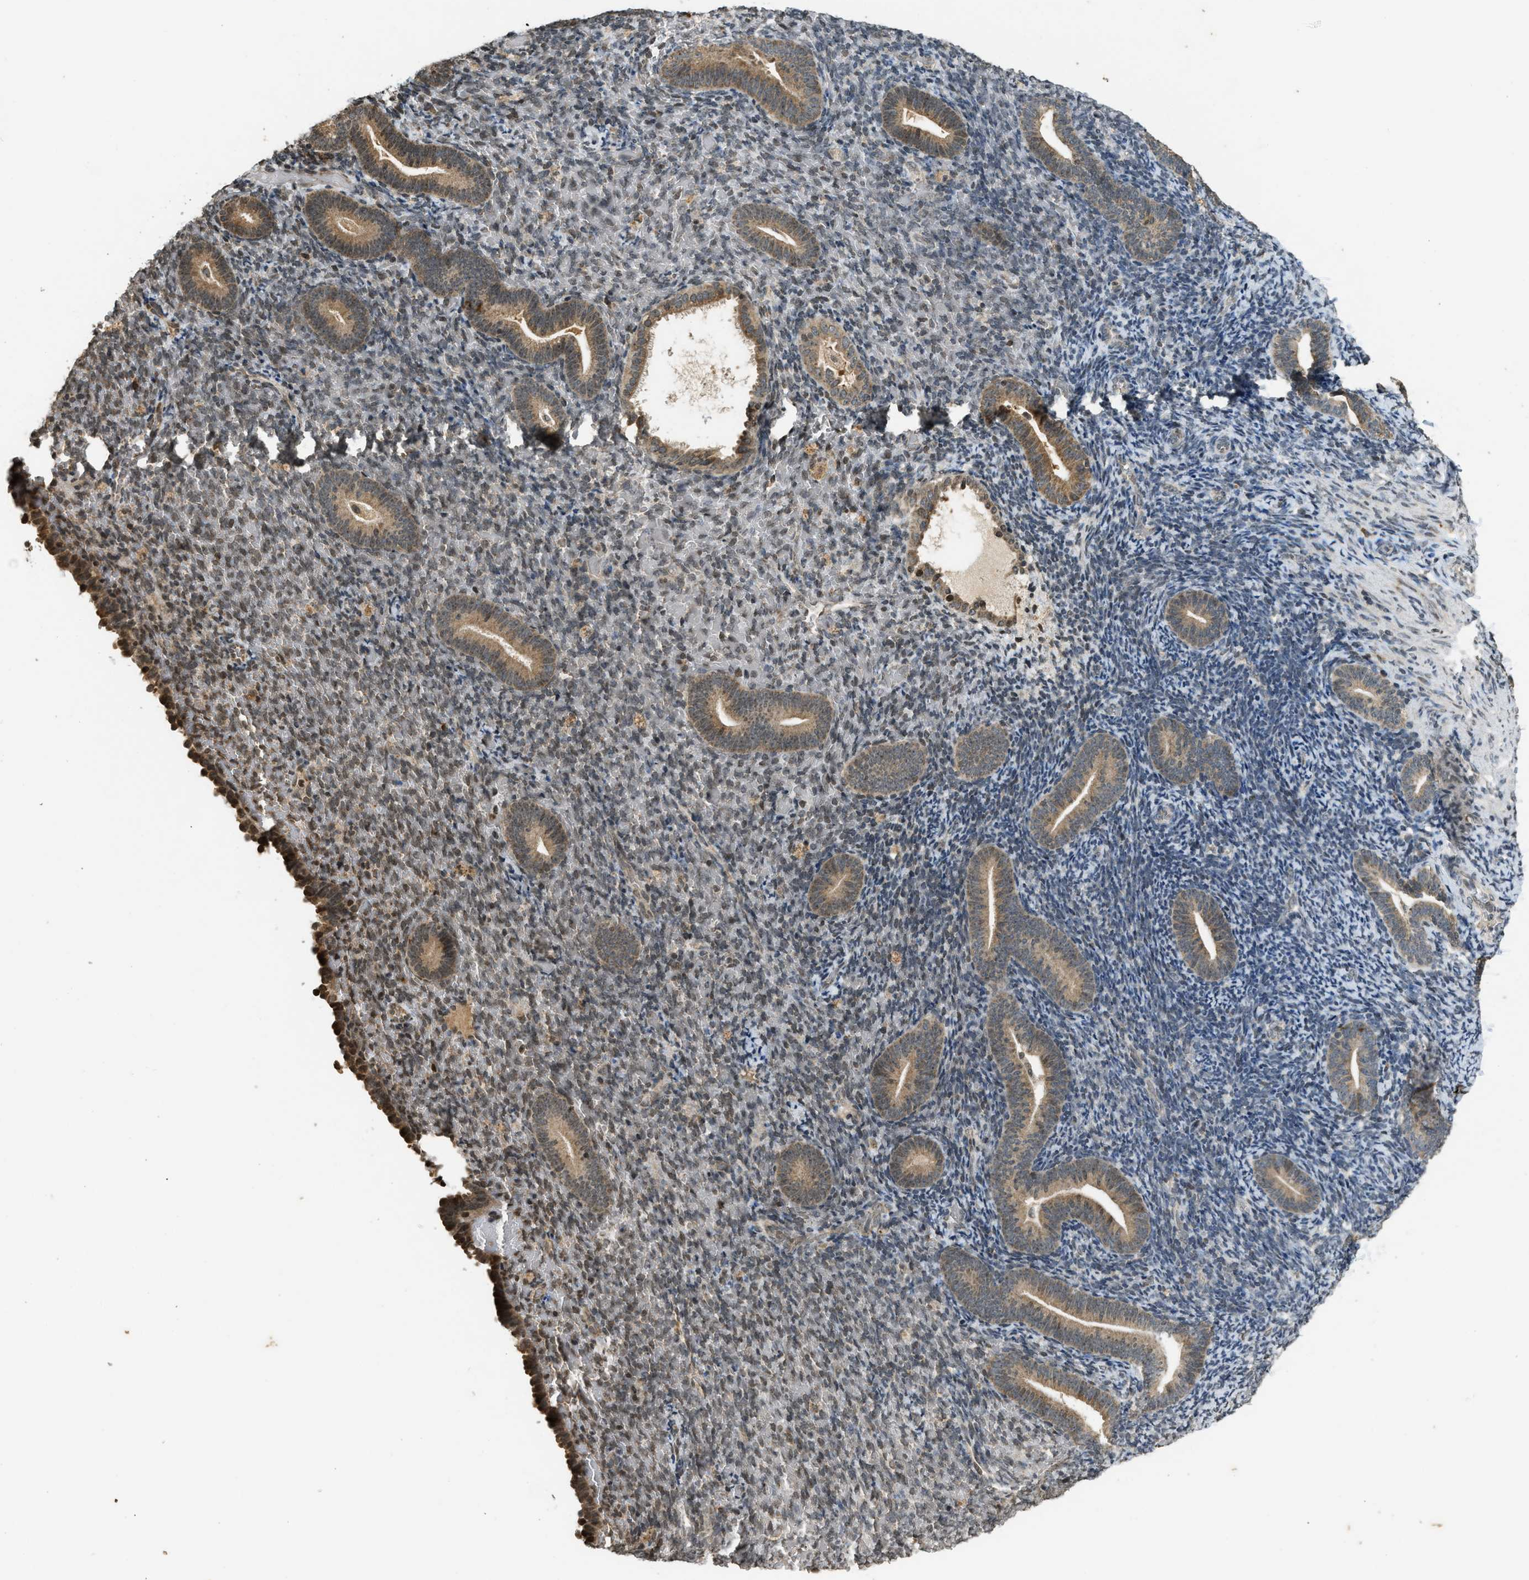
{"staining": {"intensity": "moderate", "quantity": "<25%", "location": "nuclear"}, "tissue": "endometrium", "cell_type": "Cells in endometrial stroma", "image_type": "normal", "snomed": [{"axis": "morphology", "description": "Normal tissue, NOS"}, {"axis": "topography", "description": "Endometrium"}], "caption": "Immunohistochemistry of unremarkable human endometrium demonstrates low levels of moderate nuclear expression in about <25% of cells in endometrial stroma.", "gene": "SIAH1", "patient": {"sex": "female", "age": 51}}